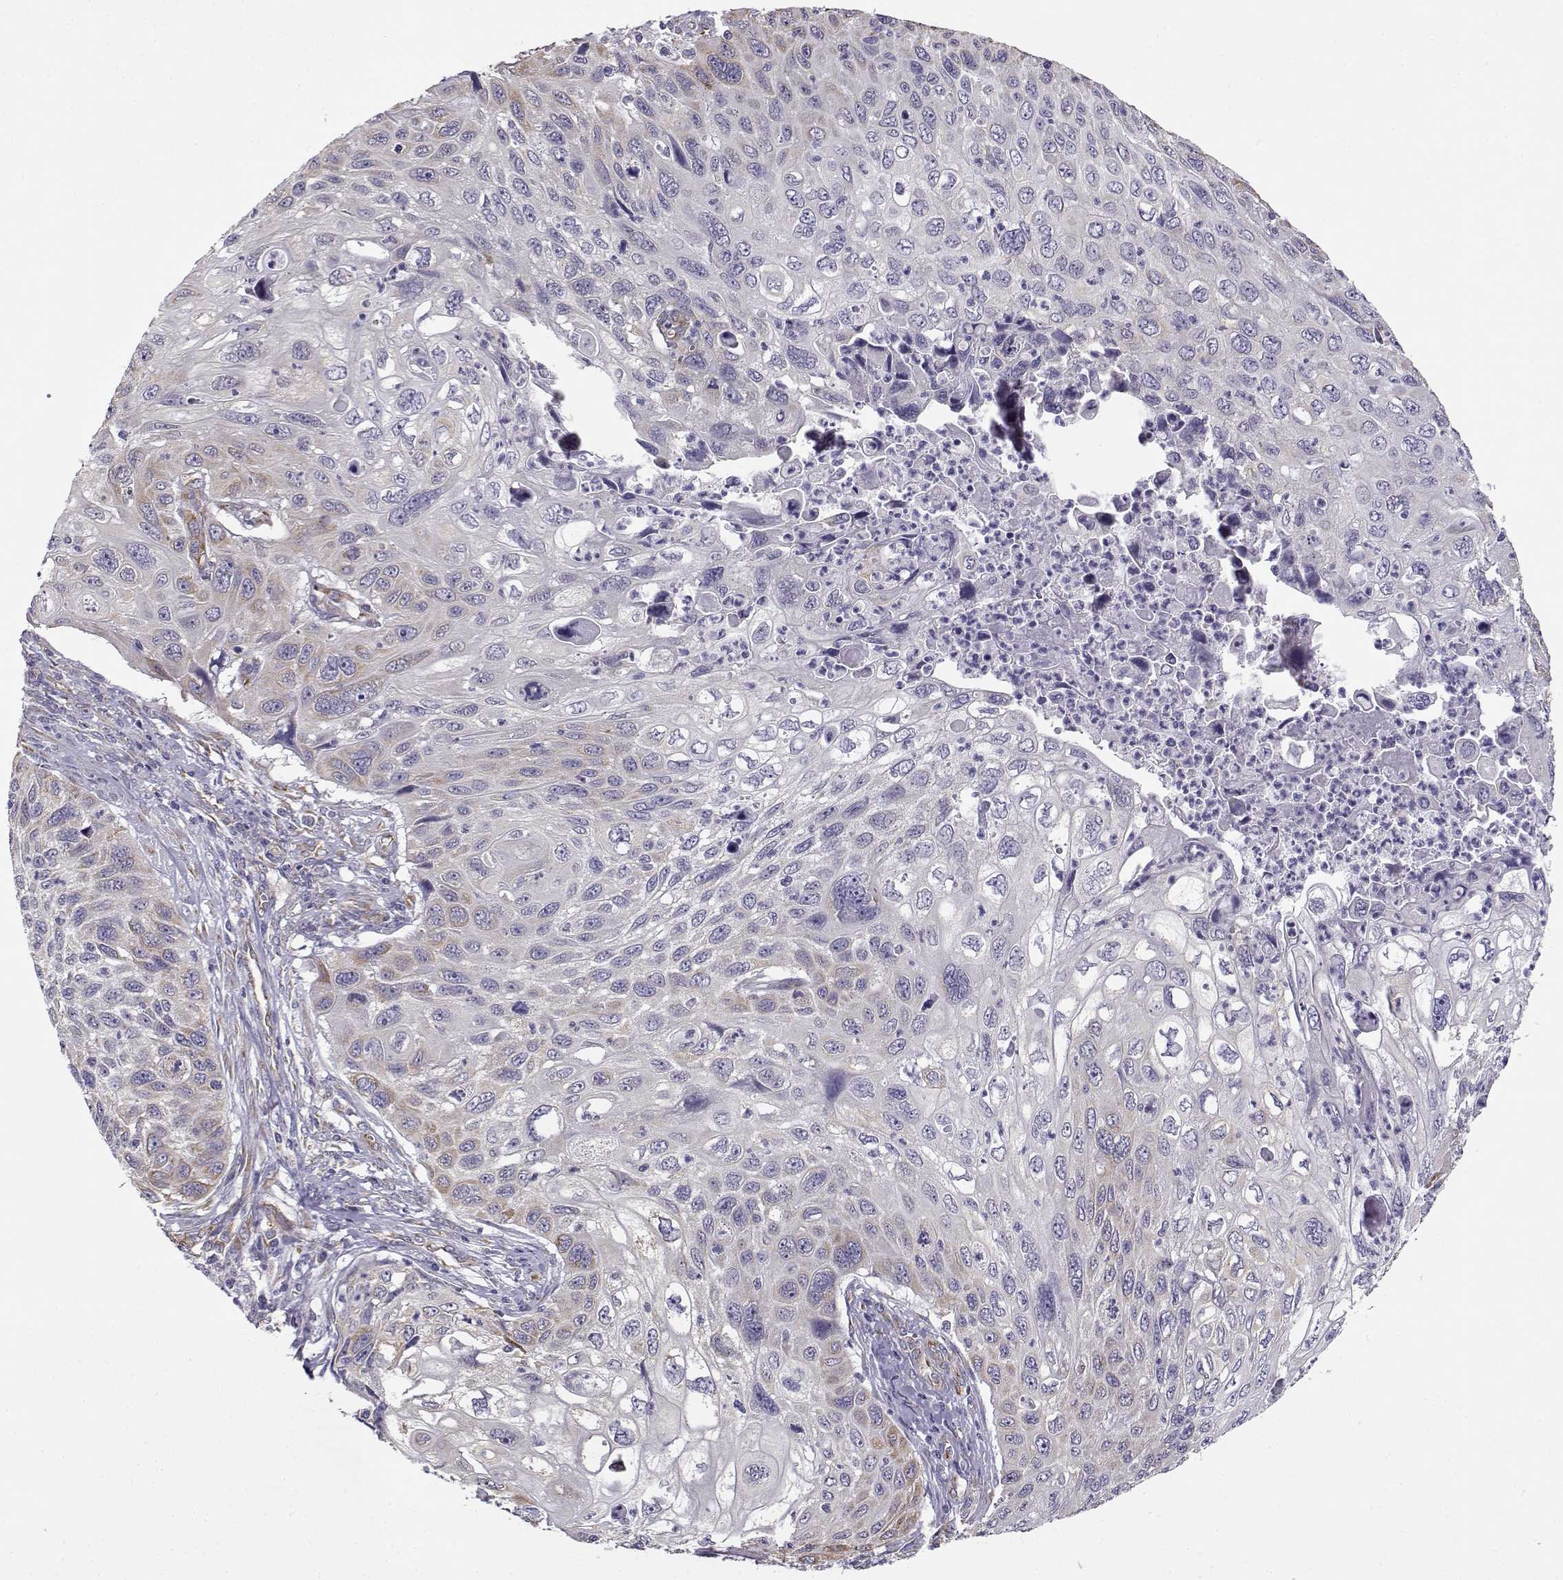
{"staining": {"intensity": "weak", "quantity": "<25%", "location": "cytoplasmic/membranous"}, "tissue": "cervical cancer", "cell_type": "Tumor cells", "image_type": "cancer", "snomed": [{"axis": "morphology", "description": "Squamous cell carcinoma, NOS"}, {"axis": "topography", "description": "Cervix"}], "caption": "There is no significant staining in tumor cells of cervical cancer.", "gene": "BEND6", "patient": {"sex": "female", "age": 70}}